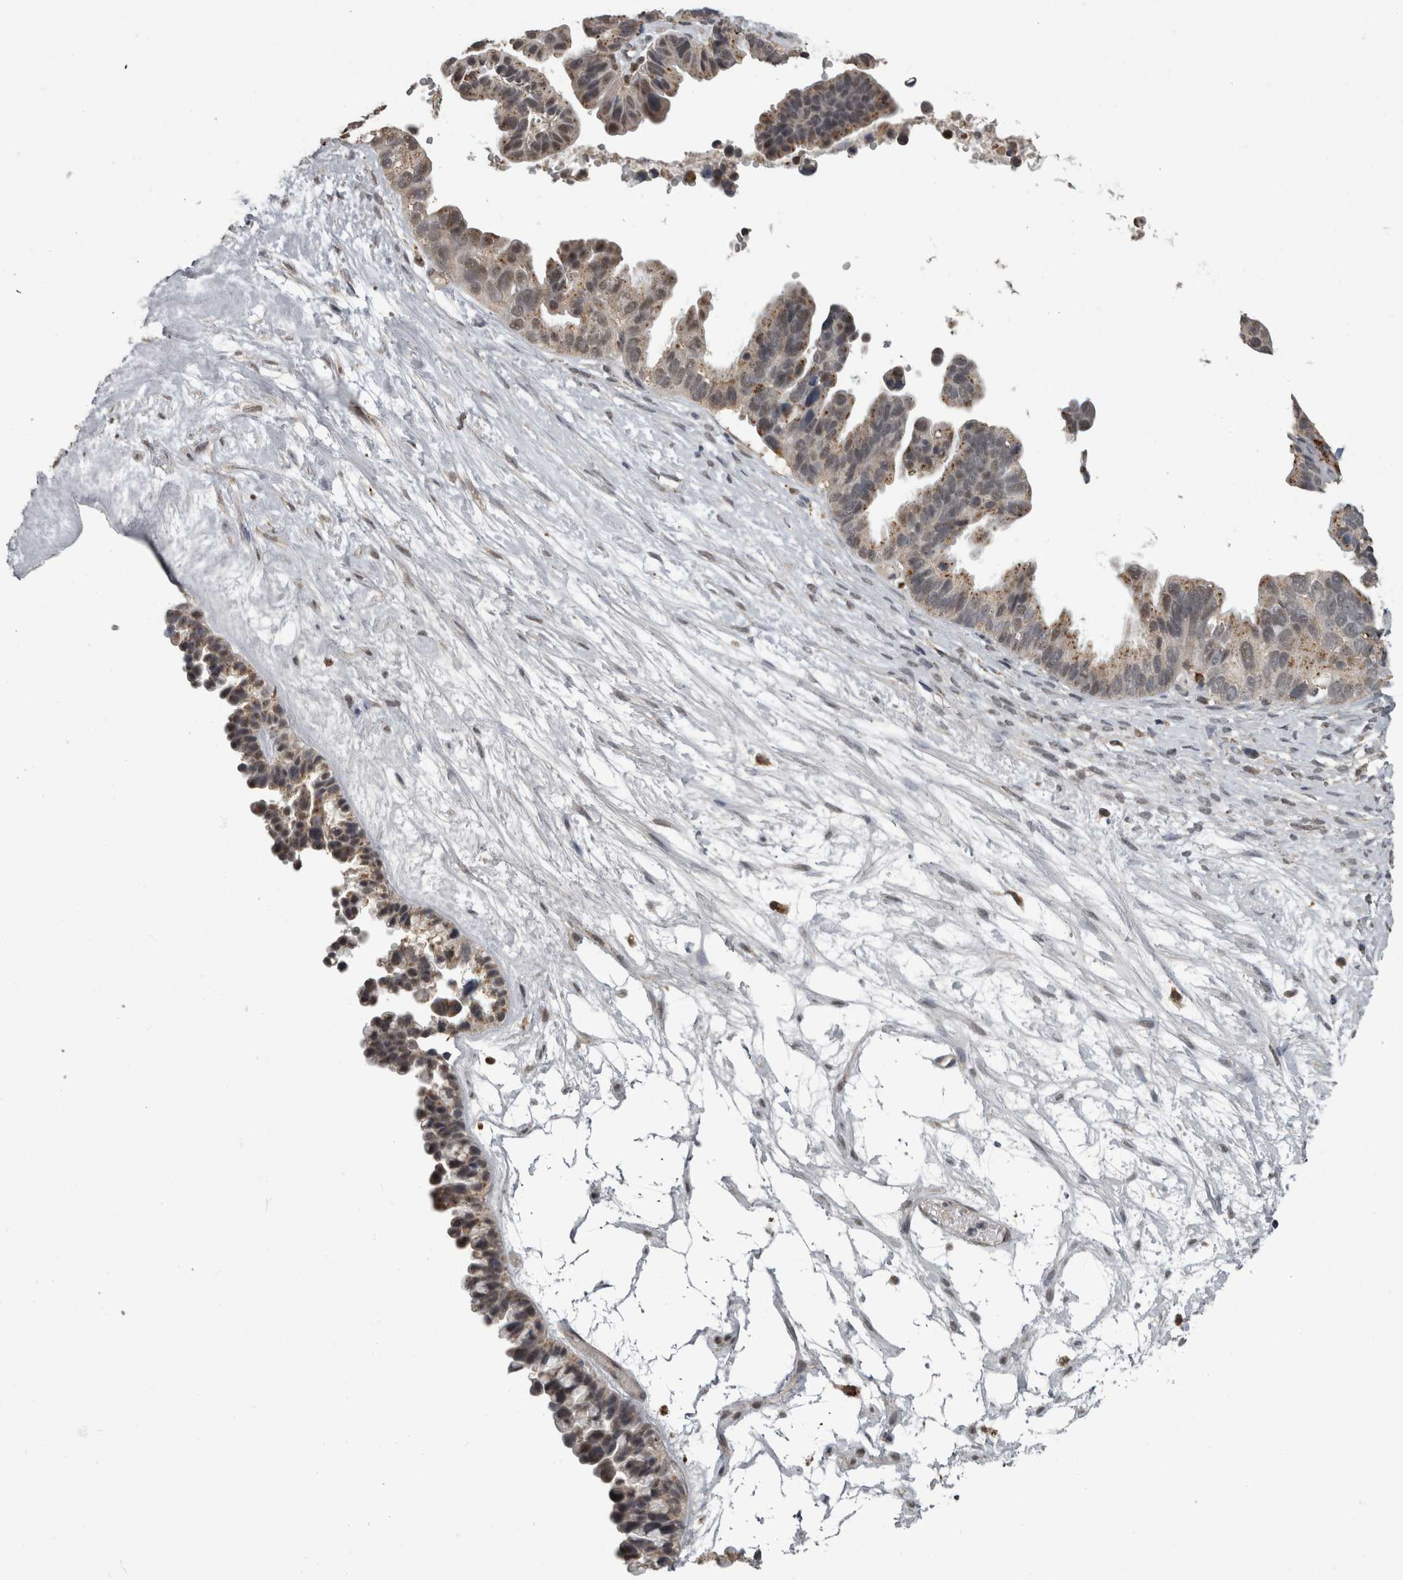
{"staining": {"intensity": "moderate", "quantity": ">75%", "location": "cytoplasmic/membranous"}, "tissue": "ovarian cancer", "cell_type": "Tumor cells", "image_type": "cancer", "snomed": [{"axis": "morphology", "description": "Cystadenocarcinoma, serous, NOS"}, {"axis": "topography", "description": "Ovary"}], "caption": "IHC image of neoplastic tissue: human serous cystadenocarcinoma (ovarian) stained using IHC displays medium levels of moderate protein expression localized specifically in the cytoplasmic/membranous of tumor cells, appearing as a cytoplasmic/membranous brown color.", "gene": "NAAA", "patient": {"sex": "female", "age": 56}}